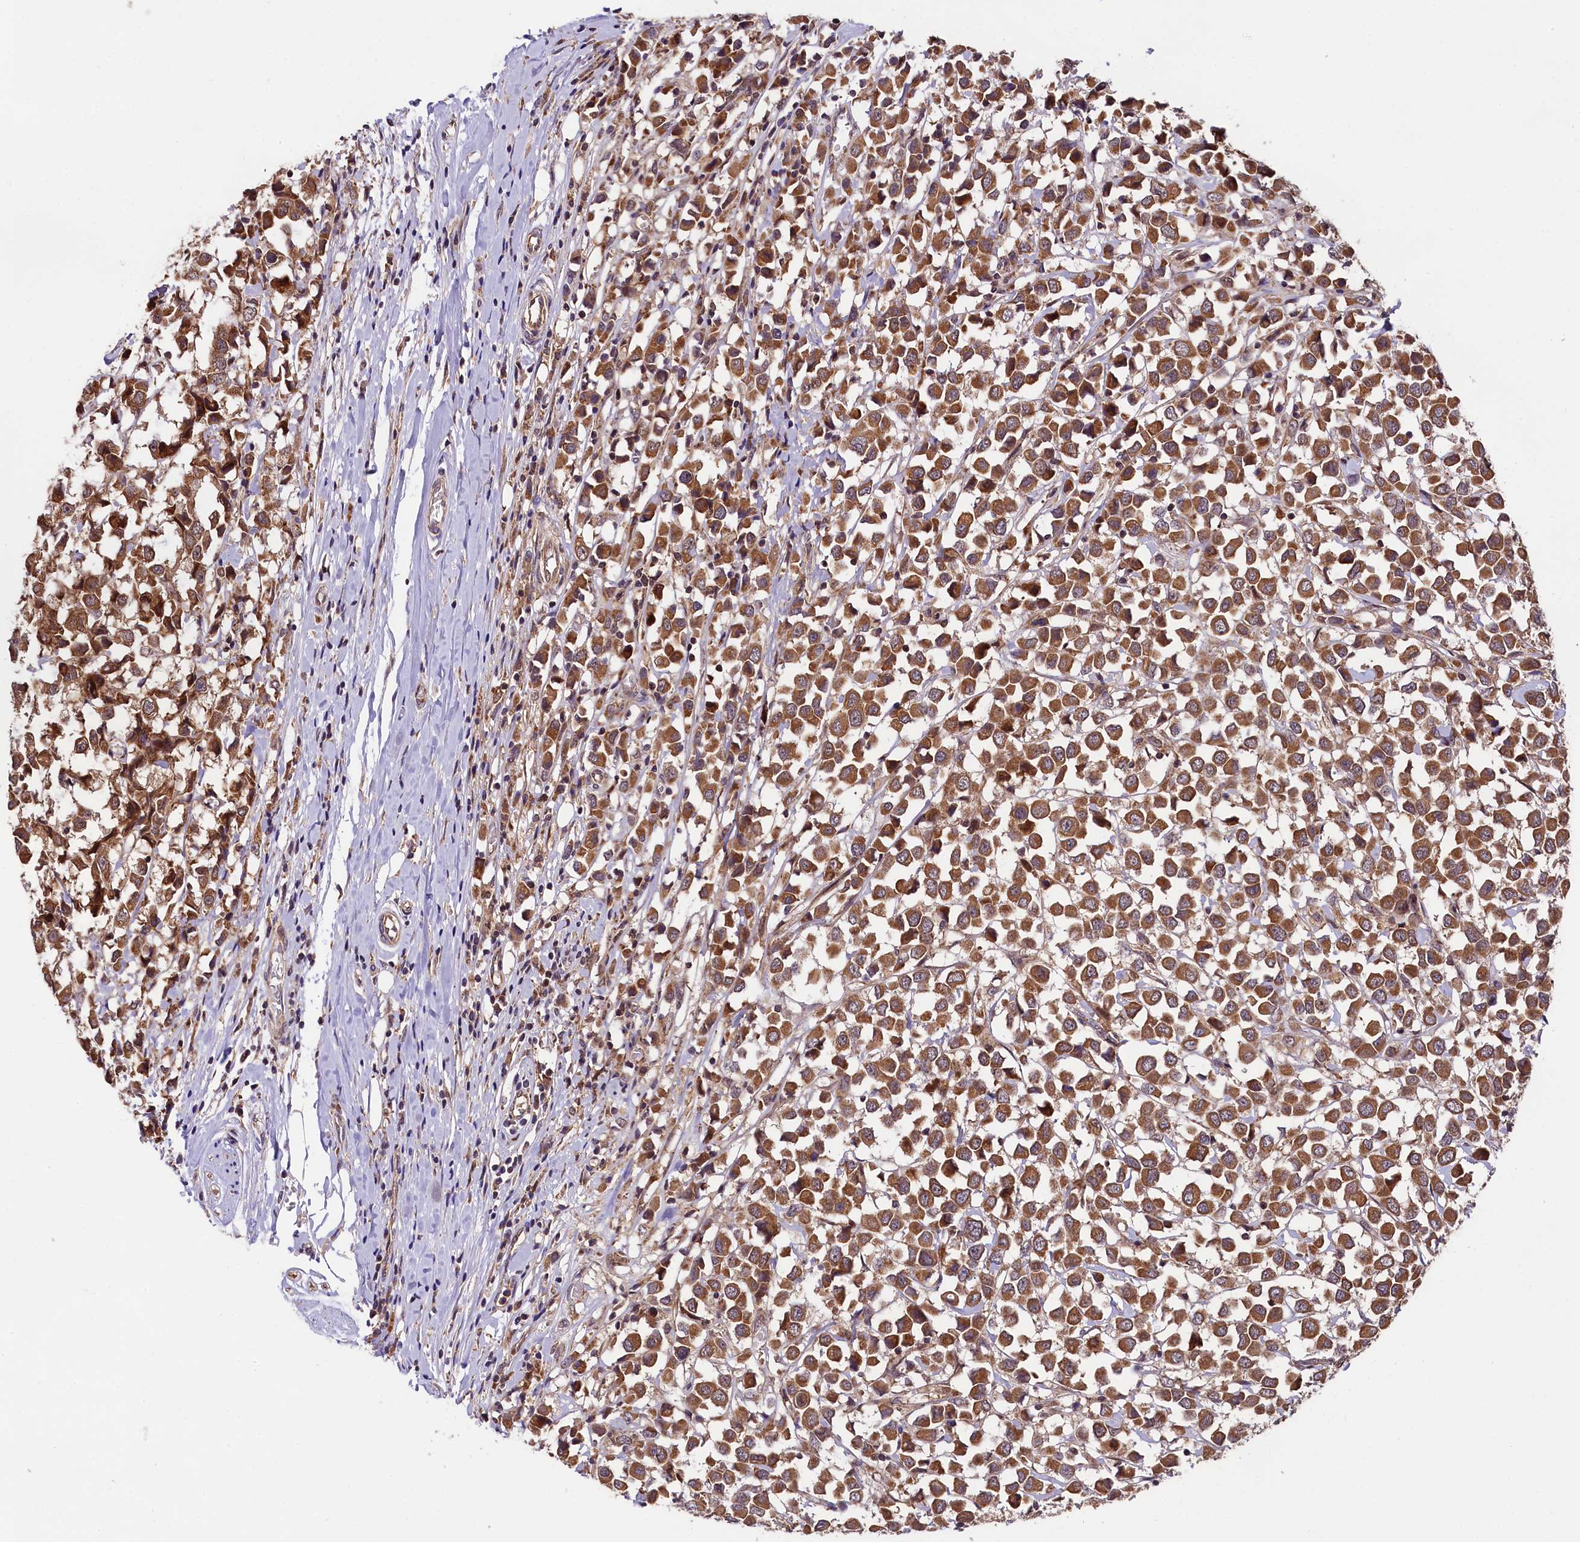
{"staining": {"intensity": "moderate", "quantity": ">75%", "location": "cytoplasmic/membranous"}, "tissue": "breast cancer", "cell_type": "Tumor cells", "image_type": "cancer", "snomed": [{"axis": "morphology", "description": "Duct carcinoma"}, {"axis": "topography", "description": "Breast"}], "caption": "The micrograph demonstrates staining of breast infiltrating ductal carcinoma, revealing moderate cytoplasmic/membranous protein expression (brown color) within tumor cells. The protein is stained brown, and the nuclei are stained in blue (DAB (3,3'-diaminobenzidine) IHC with brightfield microscopy, high magnification).", "gene": "DOHH", "patient": {"sex": "female", "age": 61}}